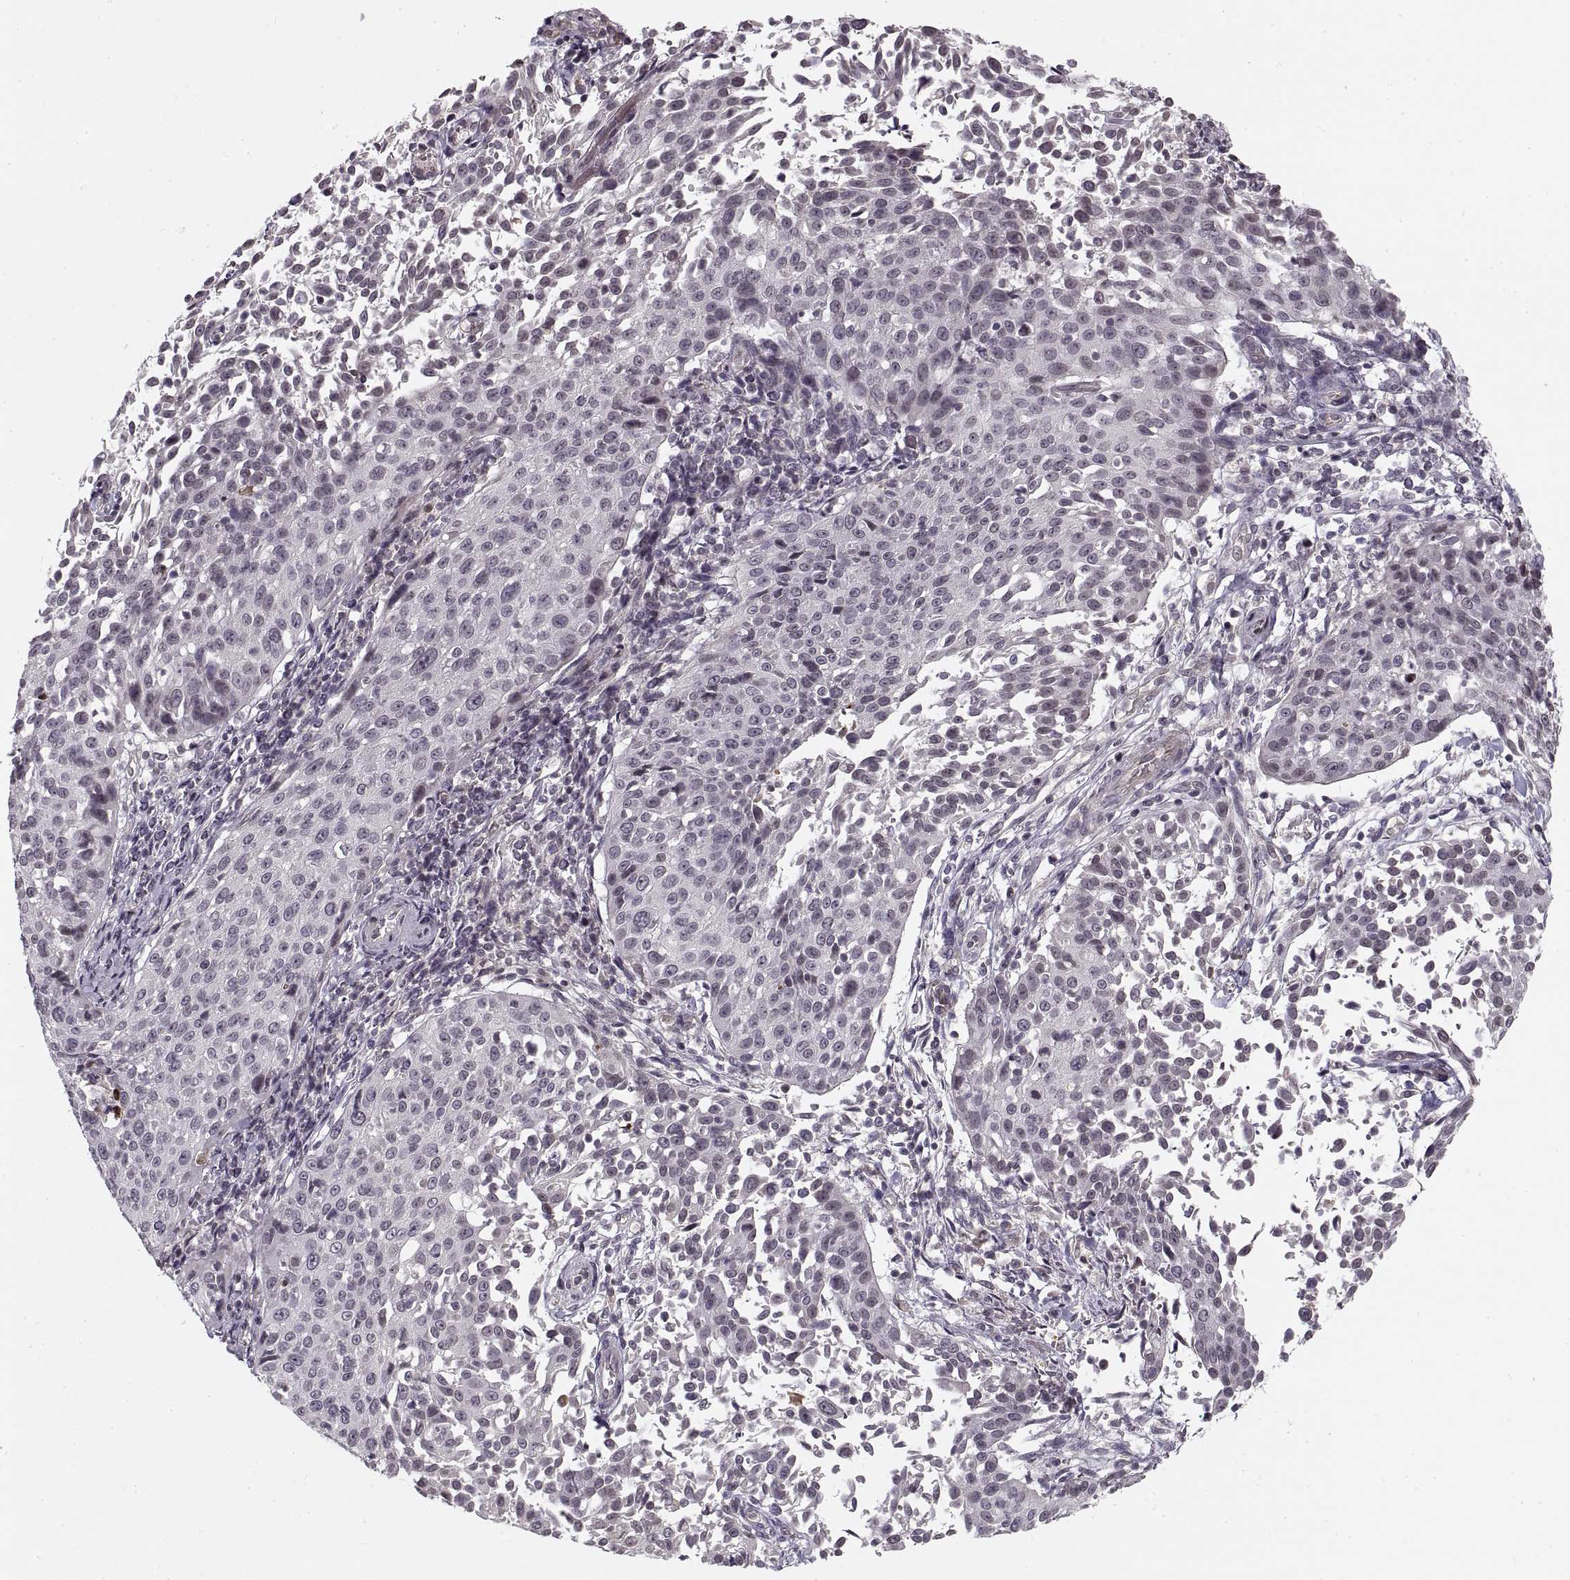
{"staining": {"intensity": "negative", "quantity": "none", "location": "none"}, "tissue": "cervical cancer", "cell_type": "Tumor cells", "image_type": "cancer", "snomed": [{"axis": "morphology", "description": "Squamous cell carcinoma, NOS"}, {"axis": "topography", "description": "Cervix"}], "caption": "Human cervical cancer (squamous cell carcinoma) stained for a protein using IHC exhibits no positivity in tumor cells.", "gene": "ASIC3", "patient": {"sex": "female", "age": 26}}